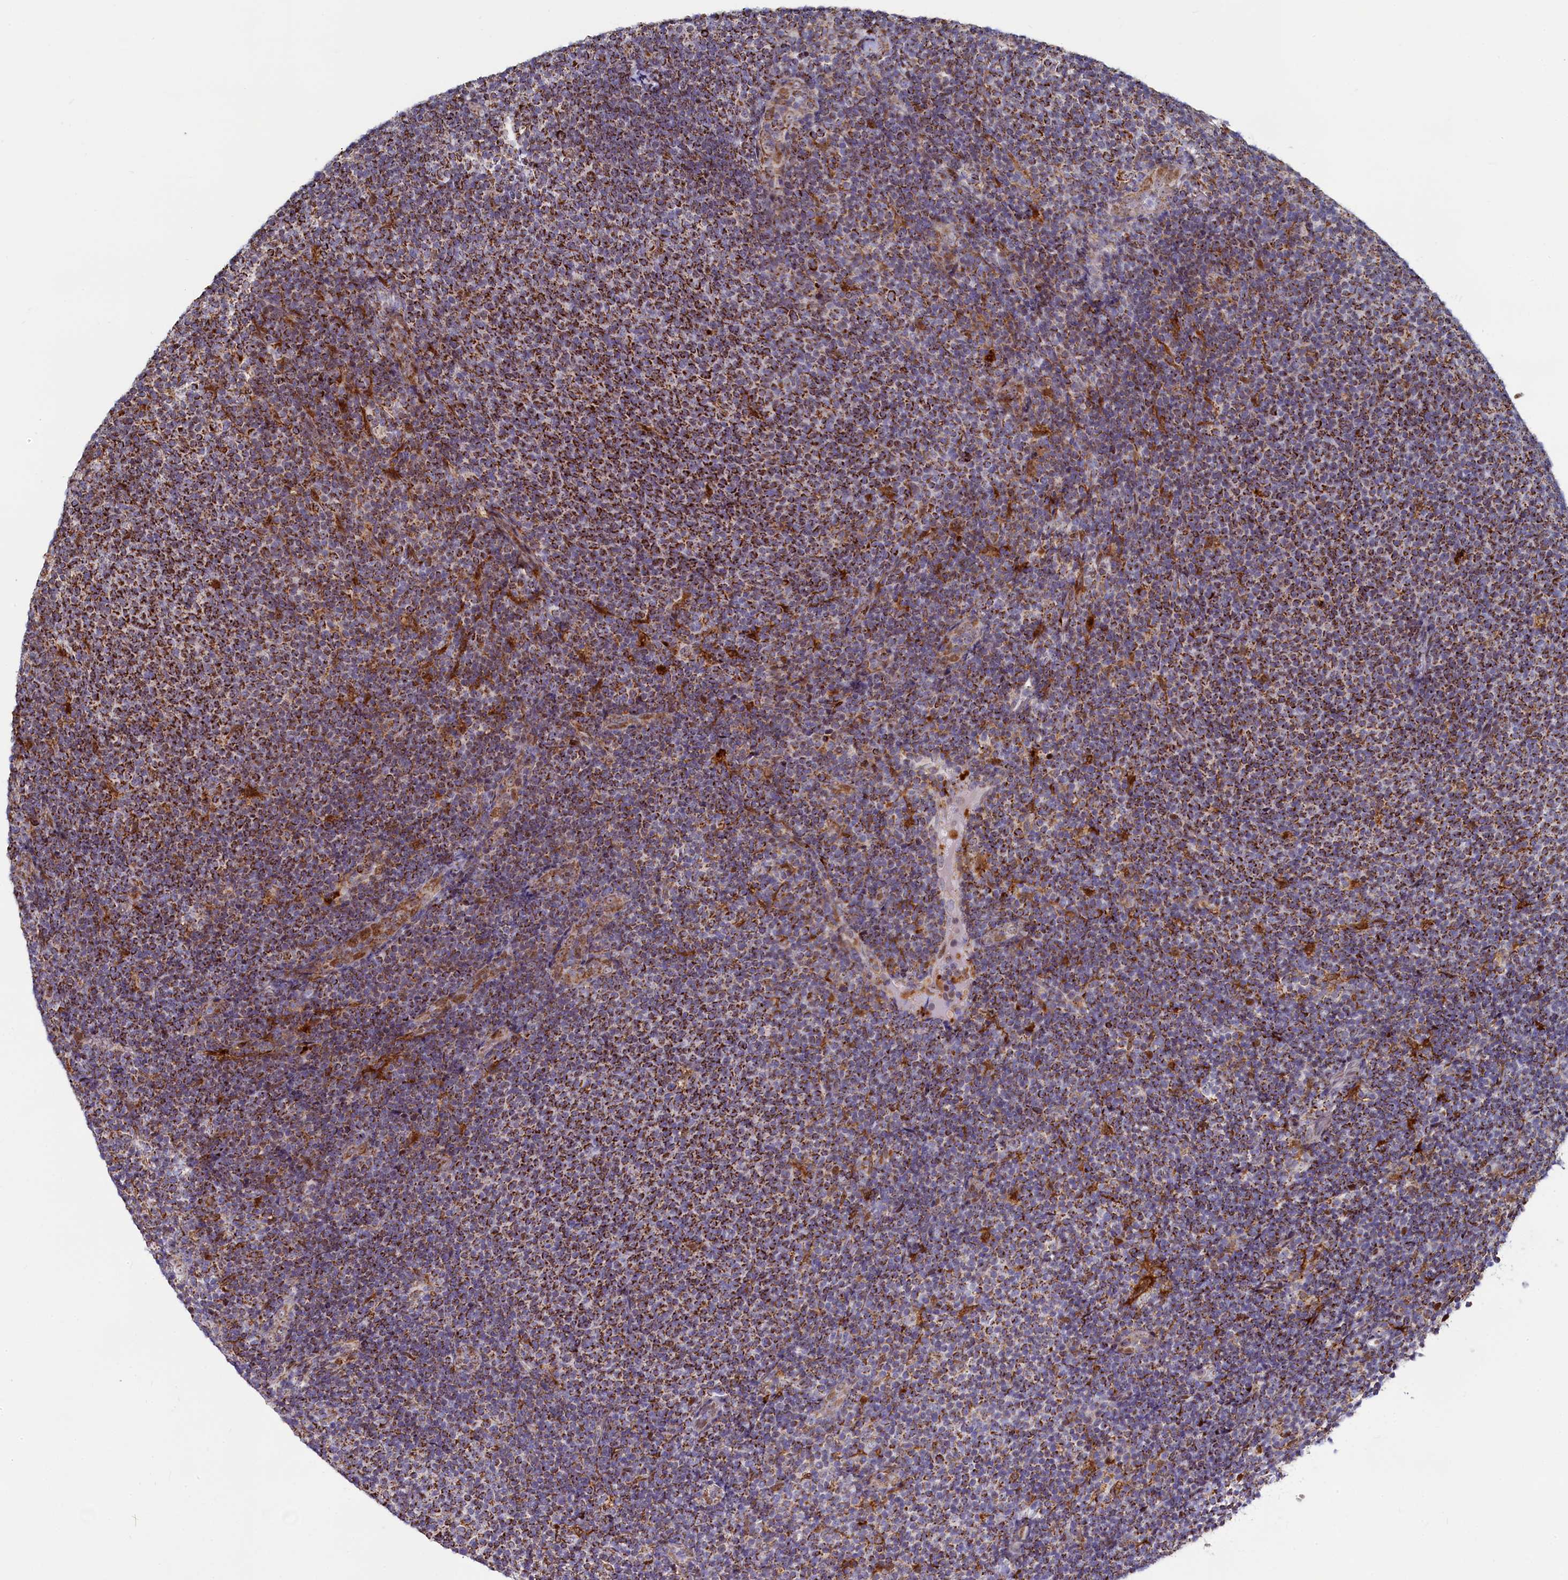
{"staining": {"intensity": "strong", "quantity": ">75%", "location": "cytoplasmic/membranous"}, "tissue": "lymphoma", "cell_type": "Tumor cells", "image_type": "cancer", "snomed": [{"axis": "morphology", "description": "Malignant lymphoma, non-Hodgkin's type, Low grade"}, {"axis": "topography", "description": "Lymph node"}], "caption": "Lymphoma was stained to show a protein in brown. There is high levels of strong cytoplasmic/membranous staining in about >75% of tumor cells. Immunohistochemistry (ihc) stains the protein in brown and the nuclei are stained blue.", "gene": "HDGFL3", "patient": {"sex": "male", "age": 66}}